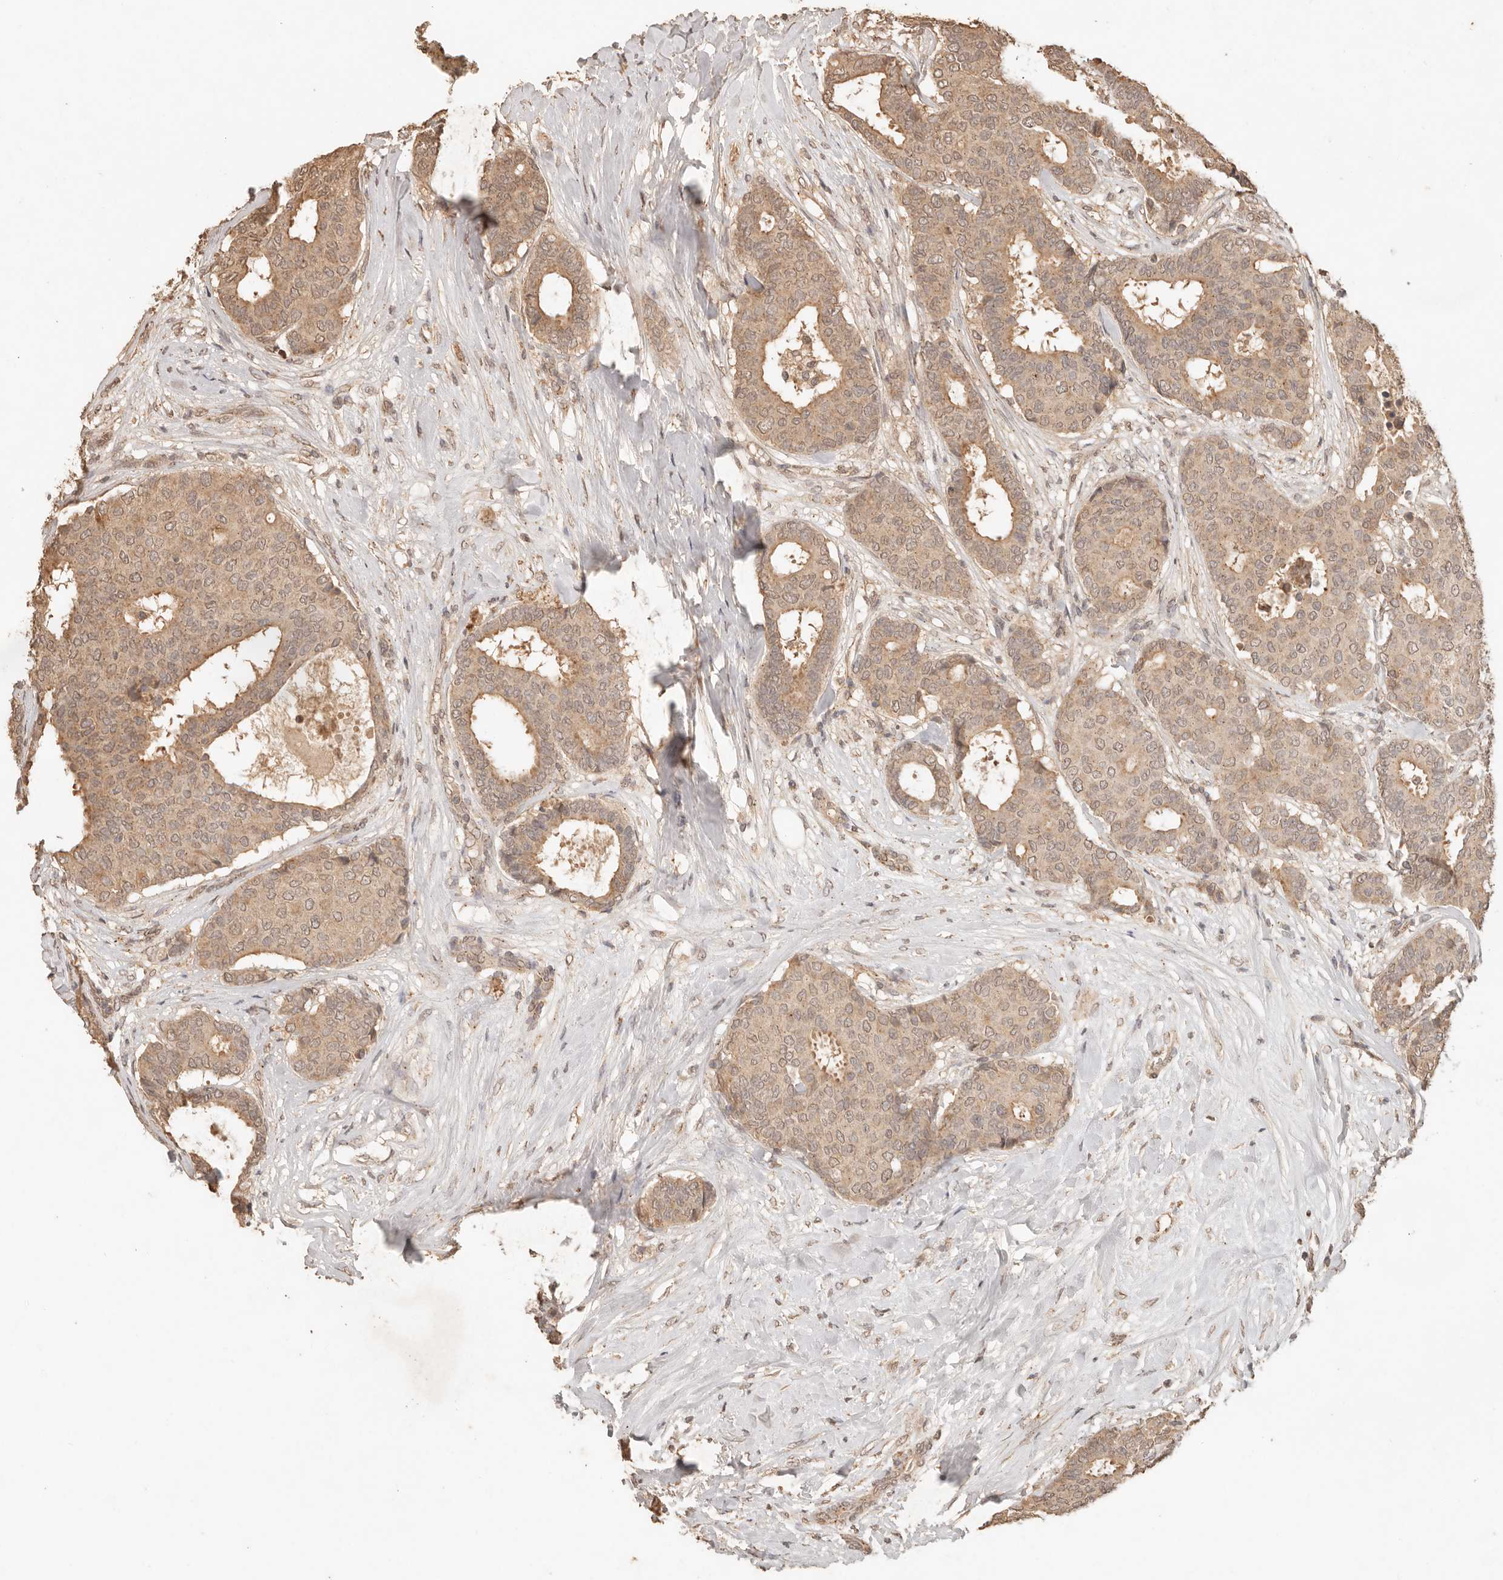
{"staining": {"intensity": "weak", "quantity": ">75%", "location": "cytoplasmic/membranous,nuclear"}, "tissue": "breast cancer", "cell_type": "Tumor cells", "image_type": "cancer", "snomed": [{"axis": "morphology", "description": "Duct carcinoma"}, {"axis": "topography", "description": "Breast"}], "caption": "This histopathology image reveals immunohistochemistry staining of breast invasive ductal carcinoma, with low weak cytoplasmic/membranous and nuclear positivity in about >75% of tumor cells.", "gene": "LMO4", "patient": {"sex": "female", "age": 75}}